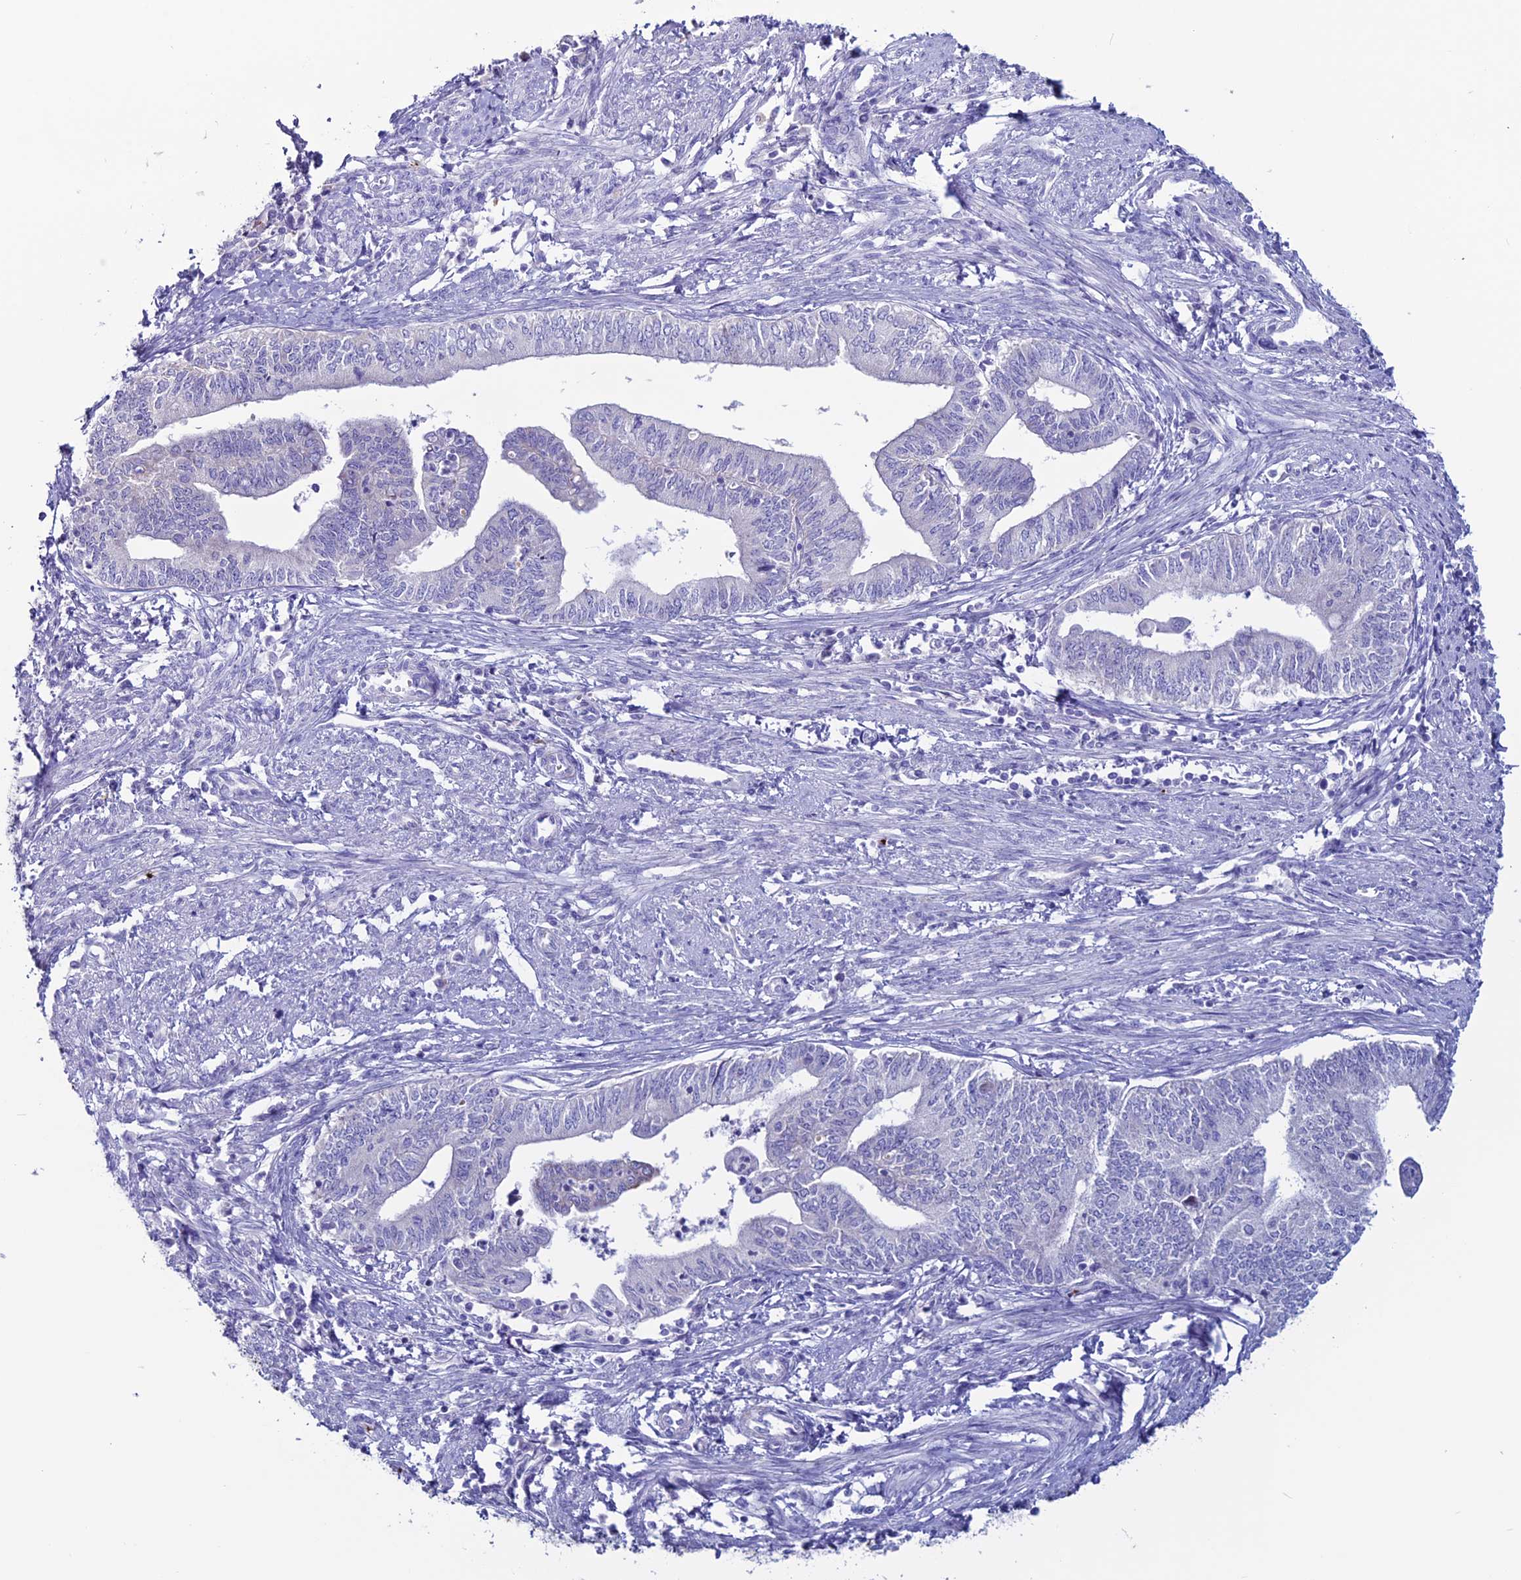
{"staining": {"intensity": "strong", "quantity": "<25%", "location": "cytoplasmic/membranous"}, "tissue": "endometrial cancer", "cell_type": "Tumor cells", "image_type": "cancer", "snomed": [{"axis": "morphology", "description": "Adenocarcinoma, NOS"}, {"axis": "topography", "description": "Endometrium"}], "caption": "IHC of human adenocarcinoma (endometrial) shows medium levels of strong cytoplasmic/membranous staining in about <25% of tumor cells.", "gene": "C21orf140", "patient": {"sex": "female", "age": 66}}